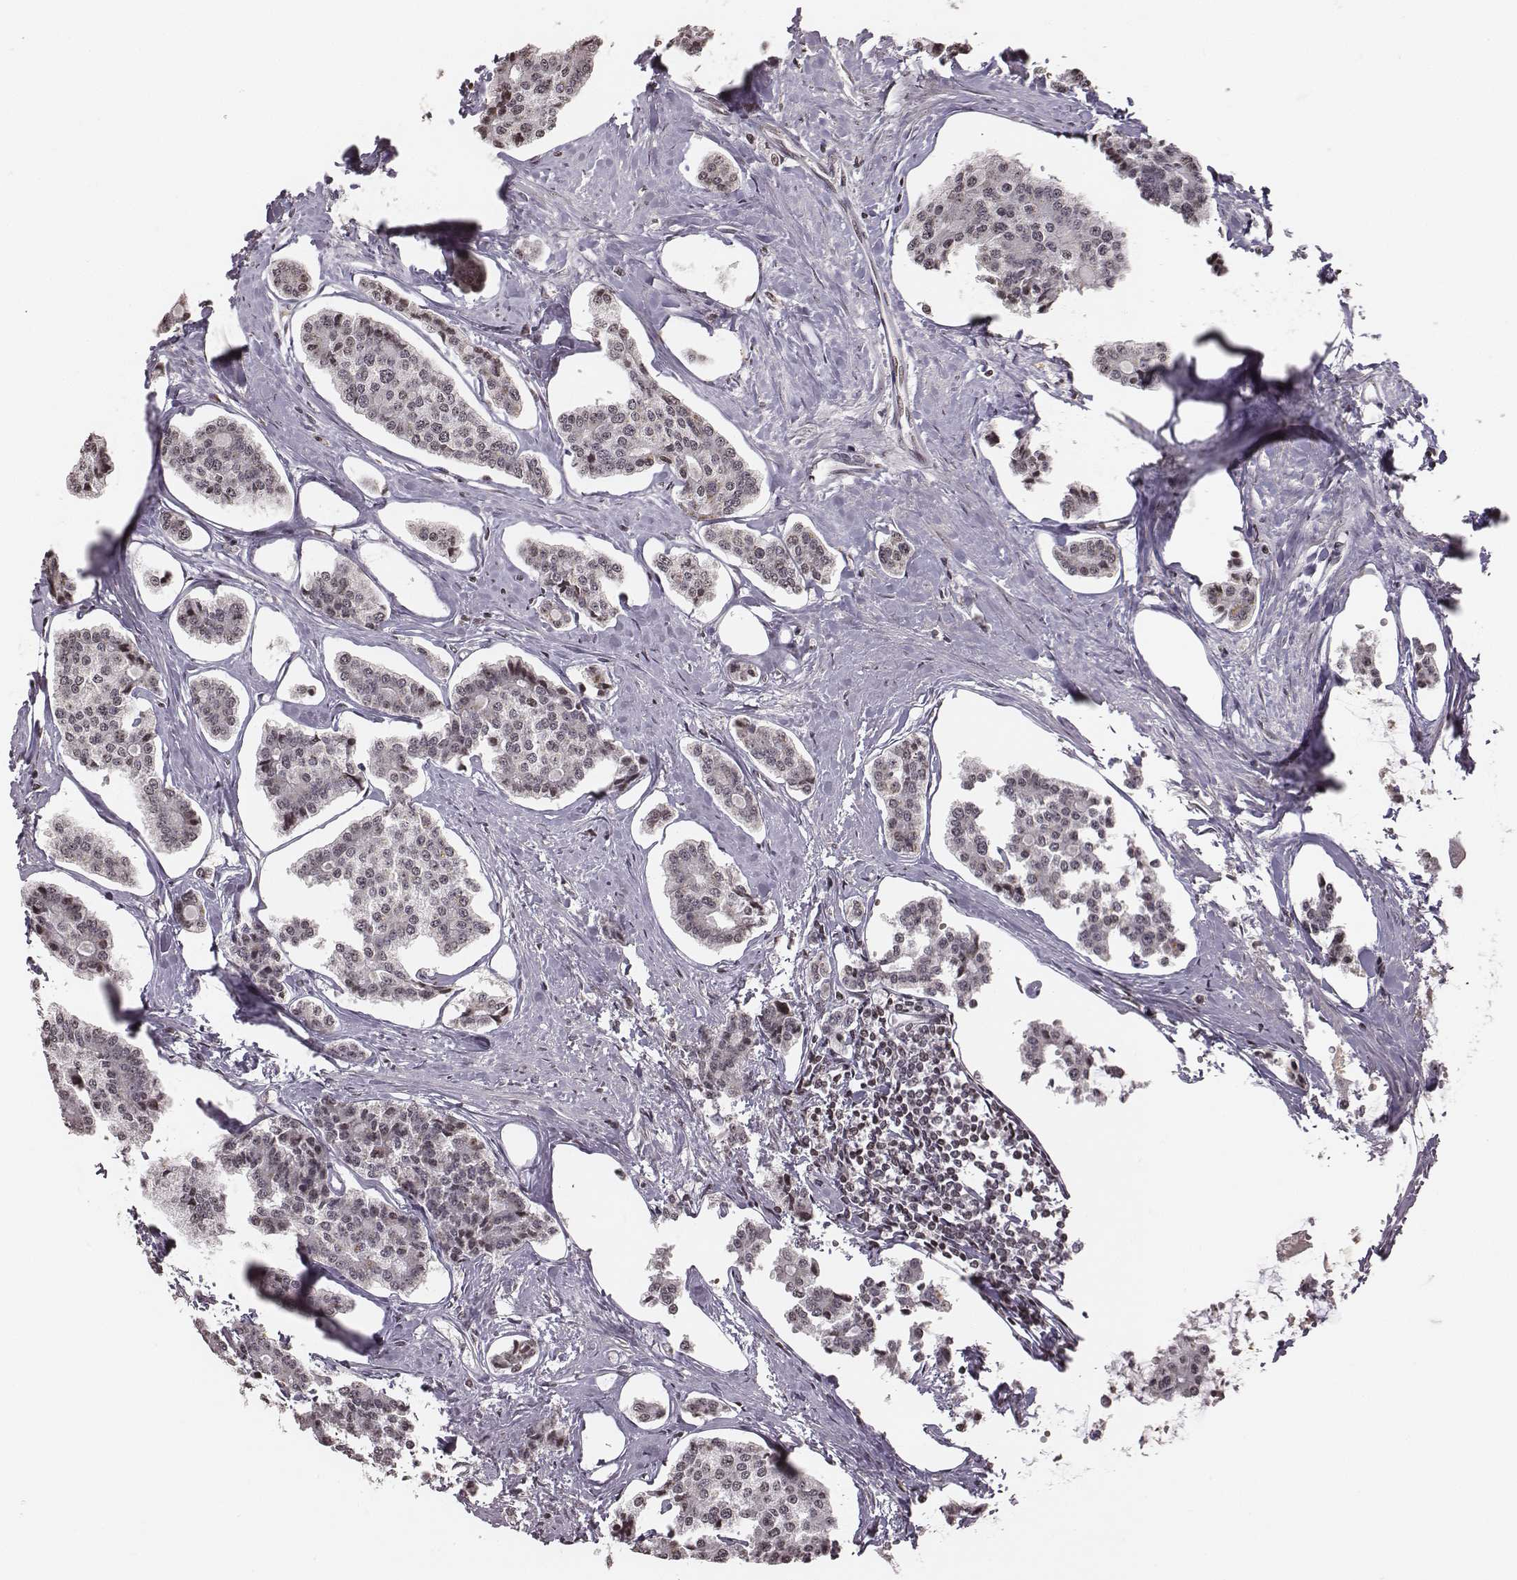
{"staining": {"intensity": "negative", "quantity": "none", "location": "none"}, "tissue": "carcinoid", "cell_type": "Tumor cells", "image_type": "cancer", "snomed": [{"axis": "morphology", "description": "Carcinoid, malignant, NOS"}, {"axis": "topography", "description": "Small intestine"}], "caption": "A micrograph of human malignant carcinoid is negative for staining in tumor cells. The staining was performed using DAB (3,3'-diaminobenzidine) to visualize the protein expression in brown, while the nuclei were stained in blue with hematoxylin (Magnification: 20x).", "gene": "GRM4", "patient": {"sex": "female", "age": 65}}